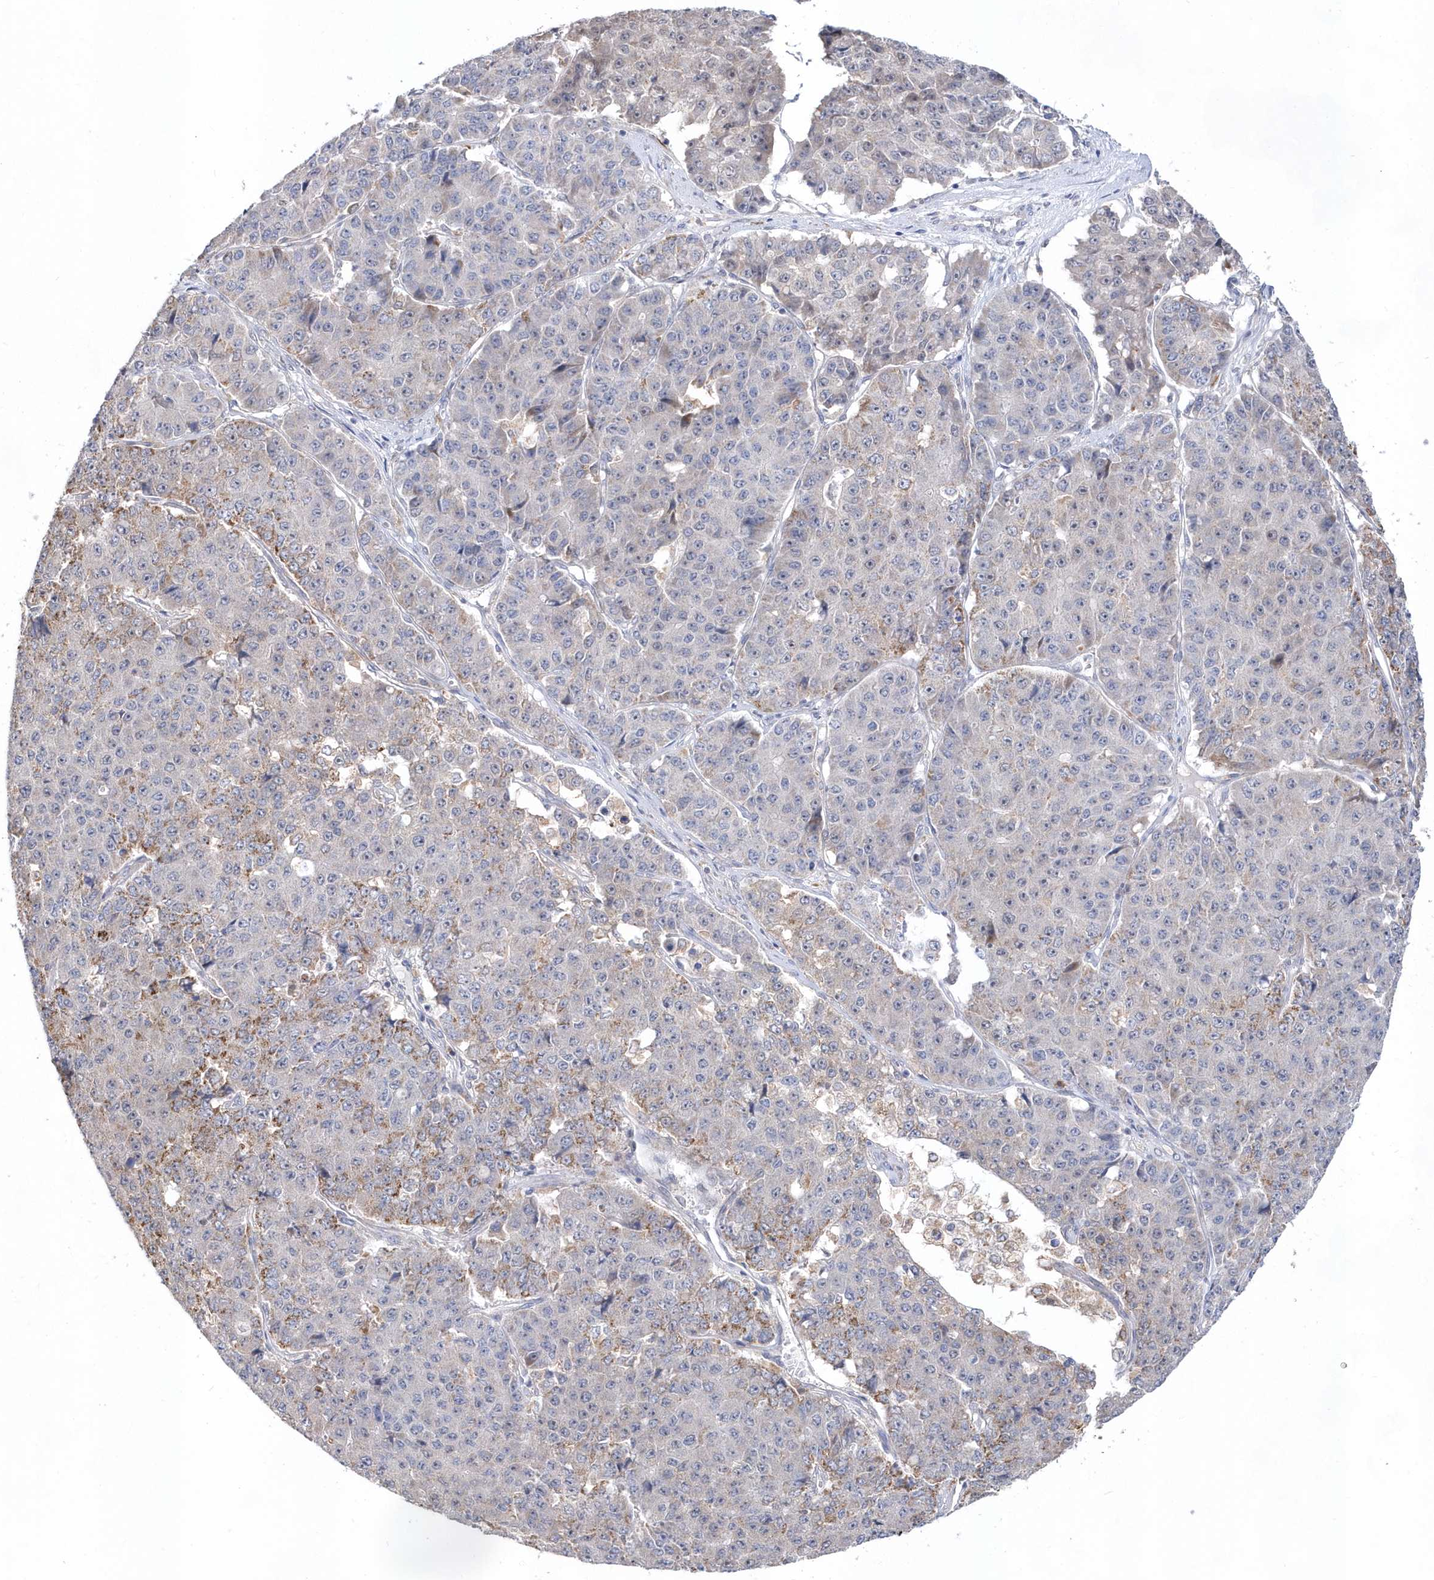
{"staining": {"intensity": "moderate", "quantity": "<25%", "location": "cytoplasmic/membranous"}, "tissue": "pancreatic cancer", "cell_type": "Tumor cells", "image_type": "cancer", "snomed": [{"axis": "morphology", "description": "Adenocarcinoma, NOS"}, {"axis": "topography", "description": "Pancreas"}], "caption": "IHC of human adenocarcinoma (pancreatic) displays low levels of moderate cytoplasmic/membranous positivity in approximately <25% of tumor cells. (IHC, brightfield microscopy, high magnification).", "gene": "BDH2", "patient": {"sex": "male", "age": 50}}